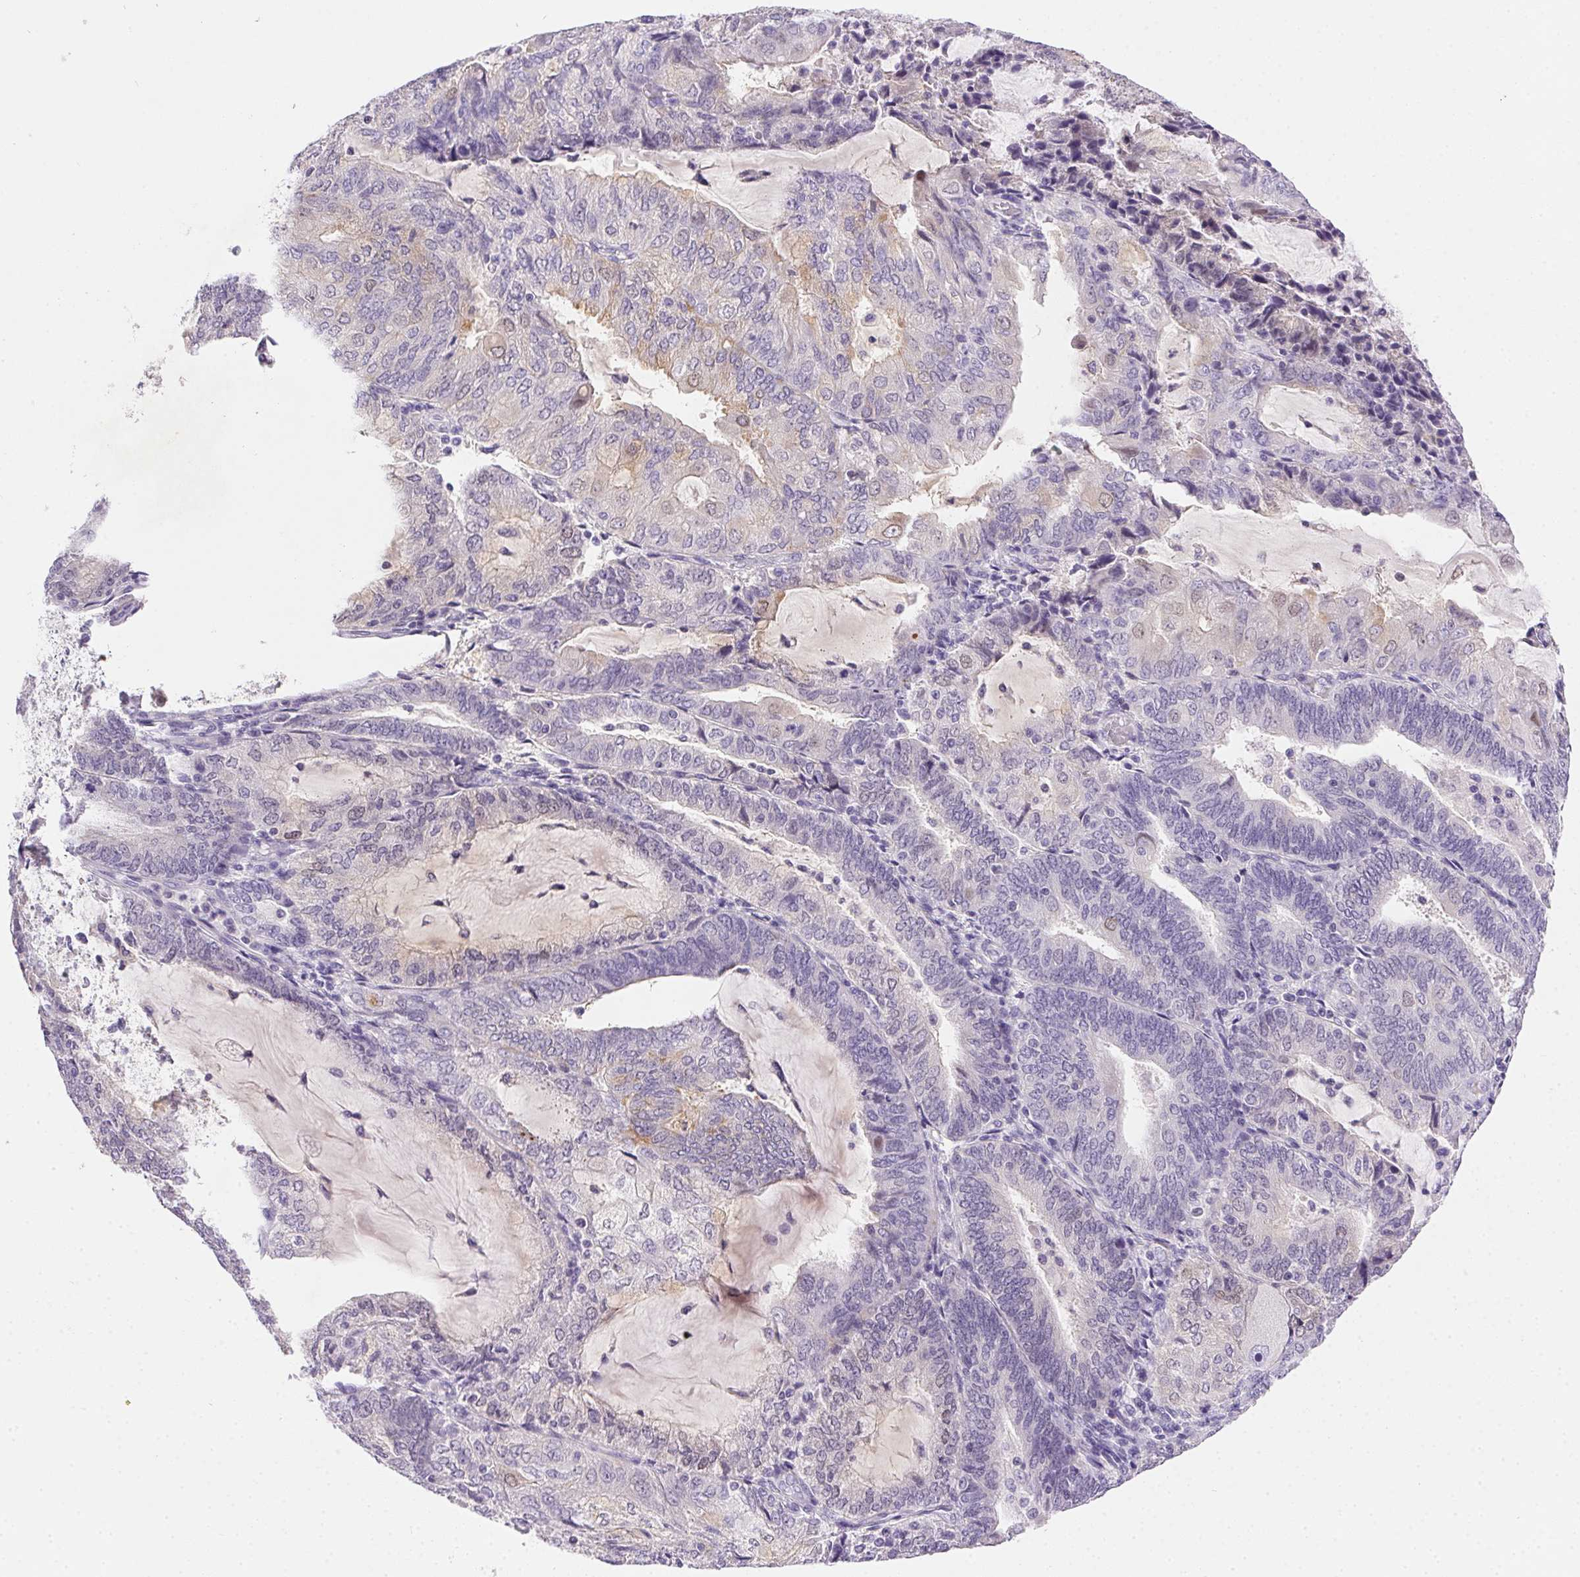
{"staining": {"intensity": "negative", "quantity": "none", "location": "none"}, "tissue": "endometrial cancer", "cell_type": "Tumor cells", "image_type": "cancer", "snomed": [{"axis": "morphology", "description": "Adenocarcinoma, NOS"}, {"axis": "topography", "description": "Endometrium"}], "caption": "Immunohistochemical staining of endometrial cancer (adenocarcinoma) shows no significant staining in tumor cells.", "gene": "SSTR4", "patient": {"sex": "female", "age": 81}}